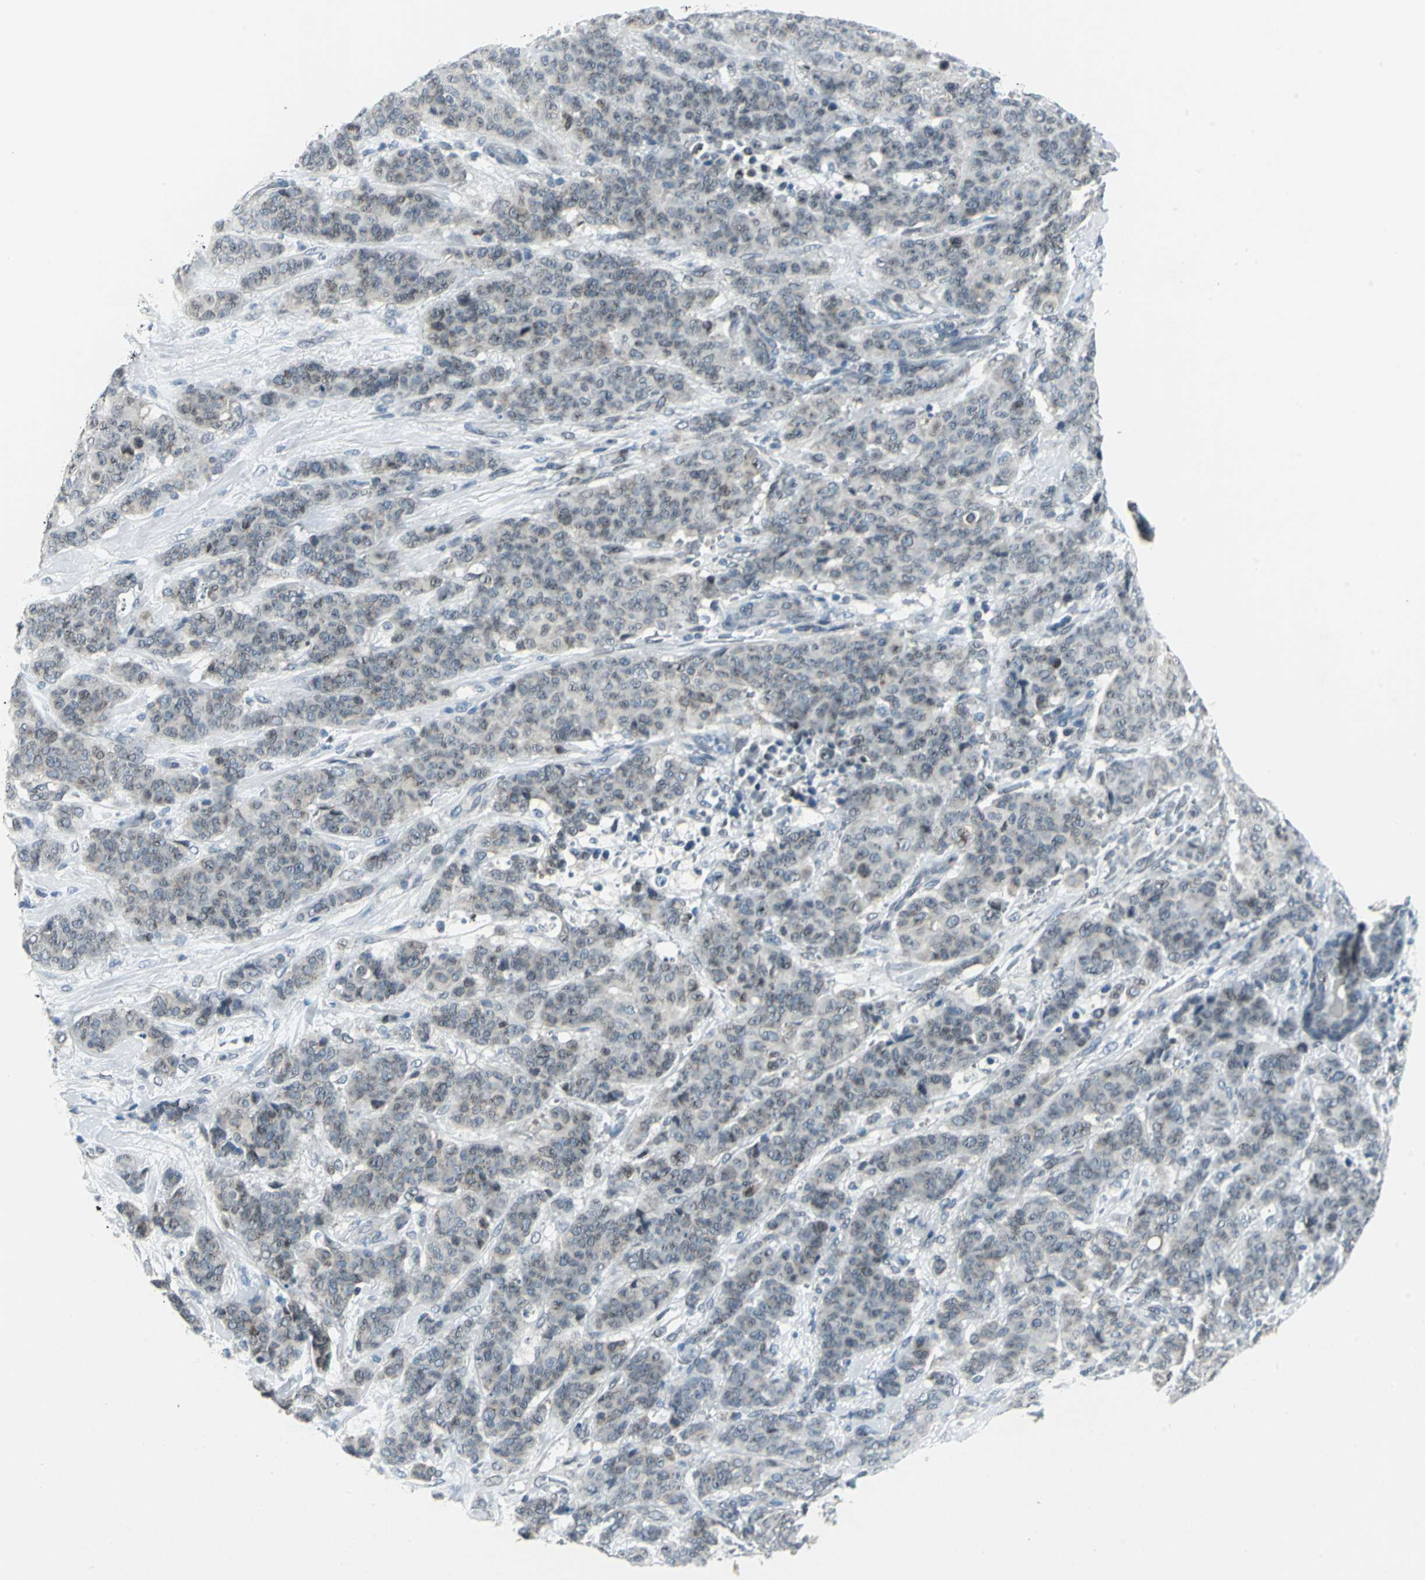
{"staining": {"intensity": "weak", "quantity": "25%-75%", "location": "cytoplasmic/membranous"}, "tissue": "breast cancer", "cell_type": "Tumor cells", "image_type": "cancer", "snomed": [{"axis": "morphology", "description": "Duct carcinoma"}, {"axis": "topography", "description": "Breast"}], "caption": "Breast cancer stained for a protein exhibits weak cytoplasmic/membranous positivity in tumor cells. (DAB (3,3'-diaminobenzidine) = brown stain, brightfield microscopy at high magnification).", "gene": "SNUPN", "patient": {"sex": "female", "age": 40}}